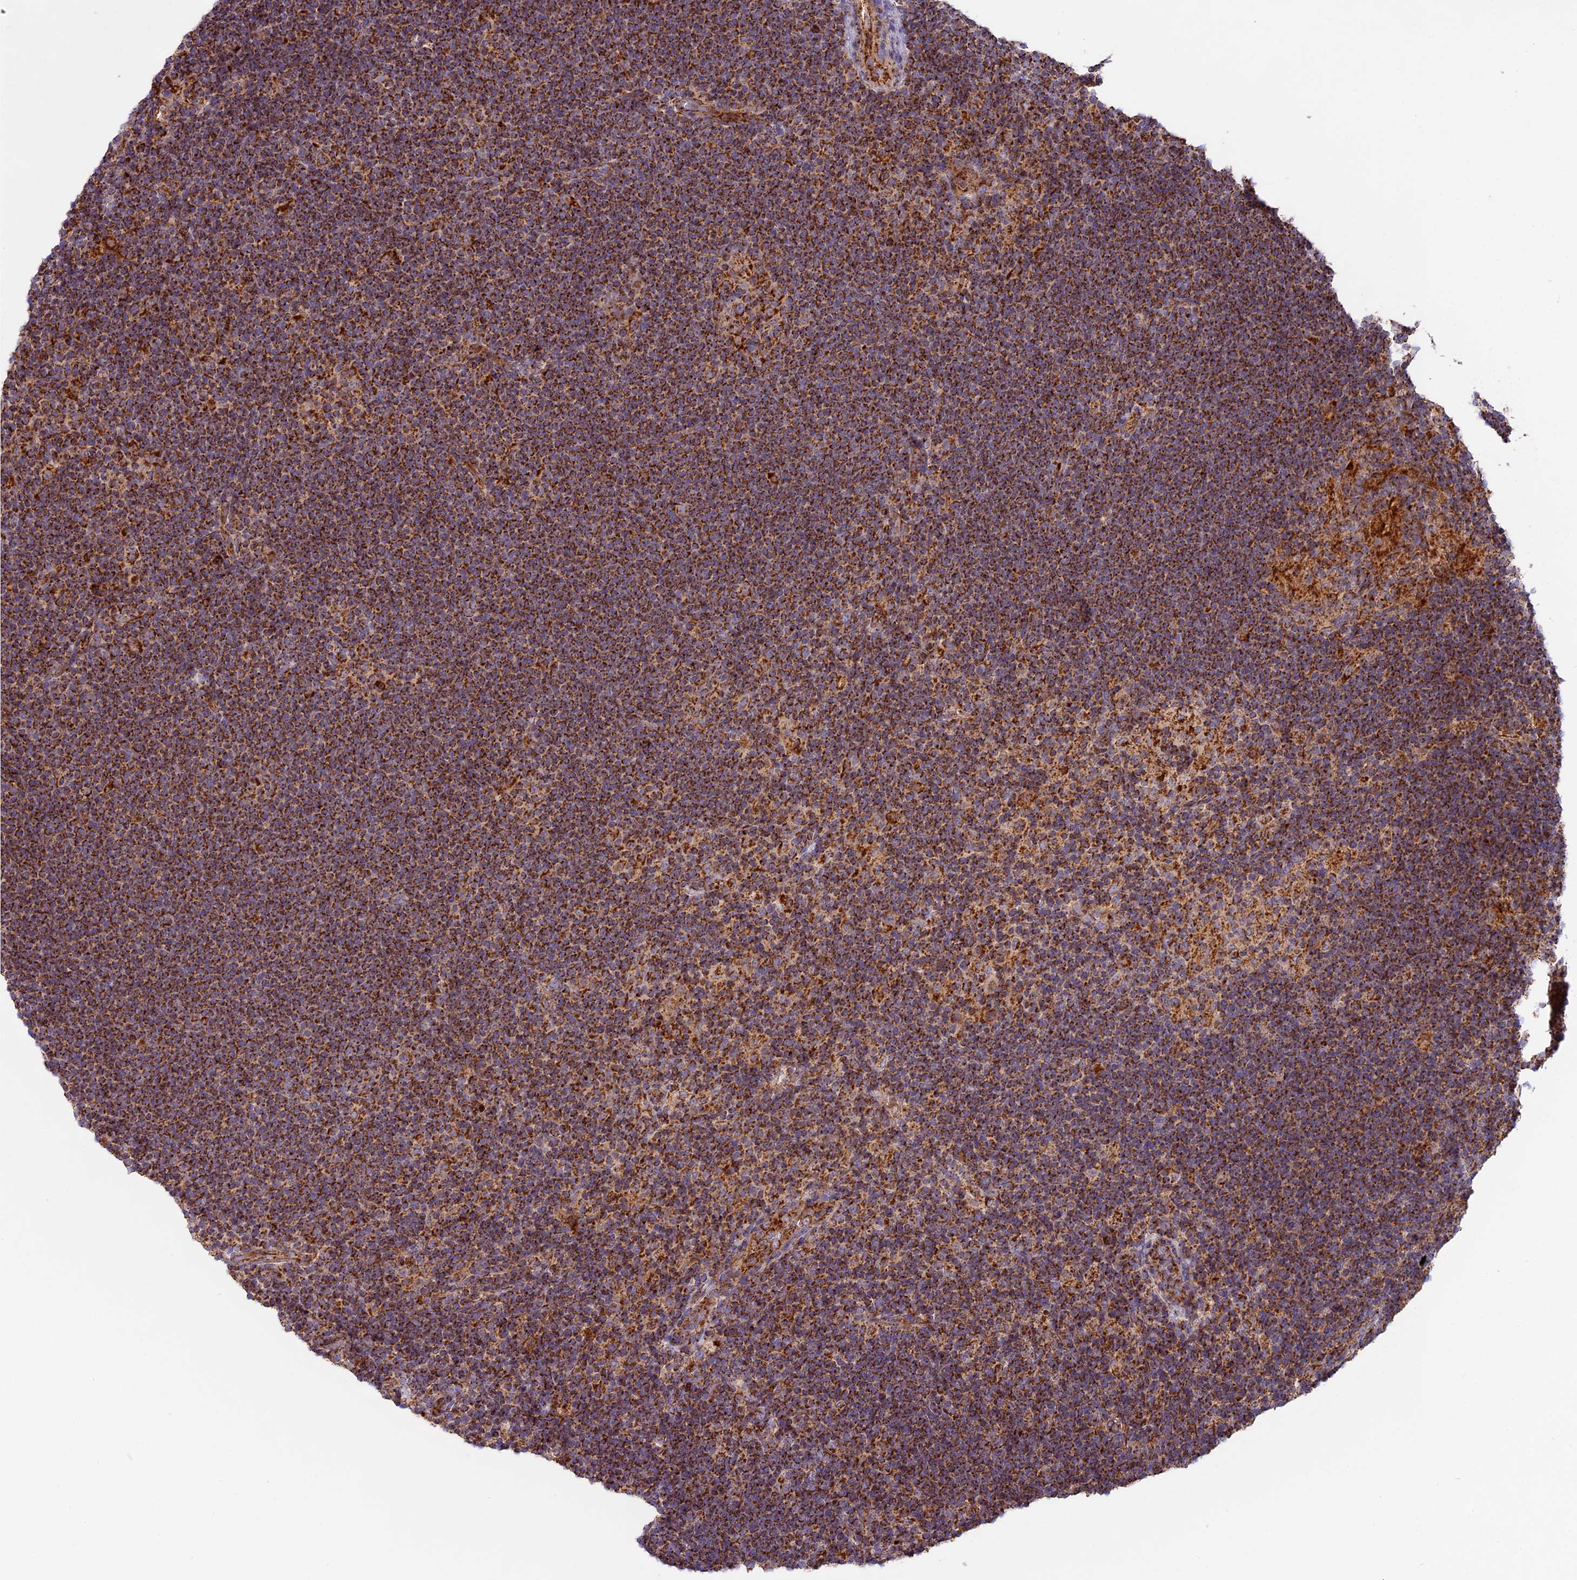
{"staining": {"intensity": "moderate", "quantity": ">75%", "location": "cytoplasmic/membranous"}, "tissue": "lymphoma", "cell_type": "Tumor cells", "image_type": "cancer", "snomed": [{"axis": "morphology", "description": "Hodgkin's disease, NOS"}, {"axis": "topography", "description": "Lymph node"}], "caption": "This is an image of immunohistochemistry staining of Hodgkin's disease, which shows moderate staining in the cytoplasmic/membranous of tumor cells.", "gene": "NDUFA8", "patient": {"sex": "female", "age": 57}}